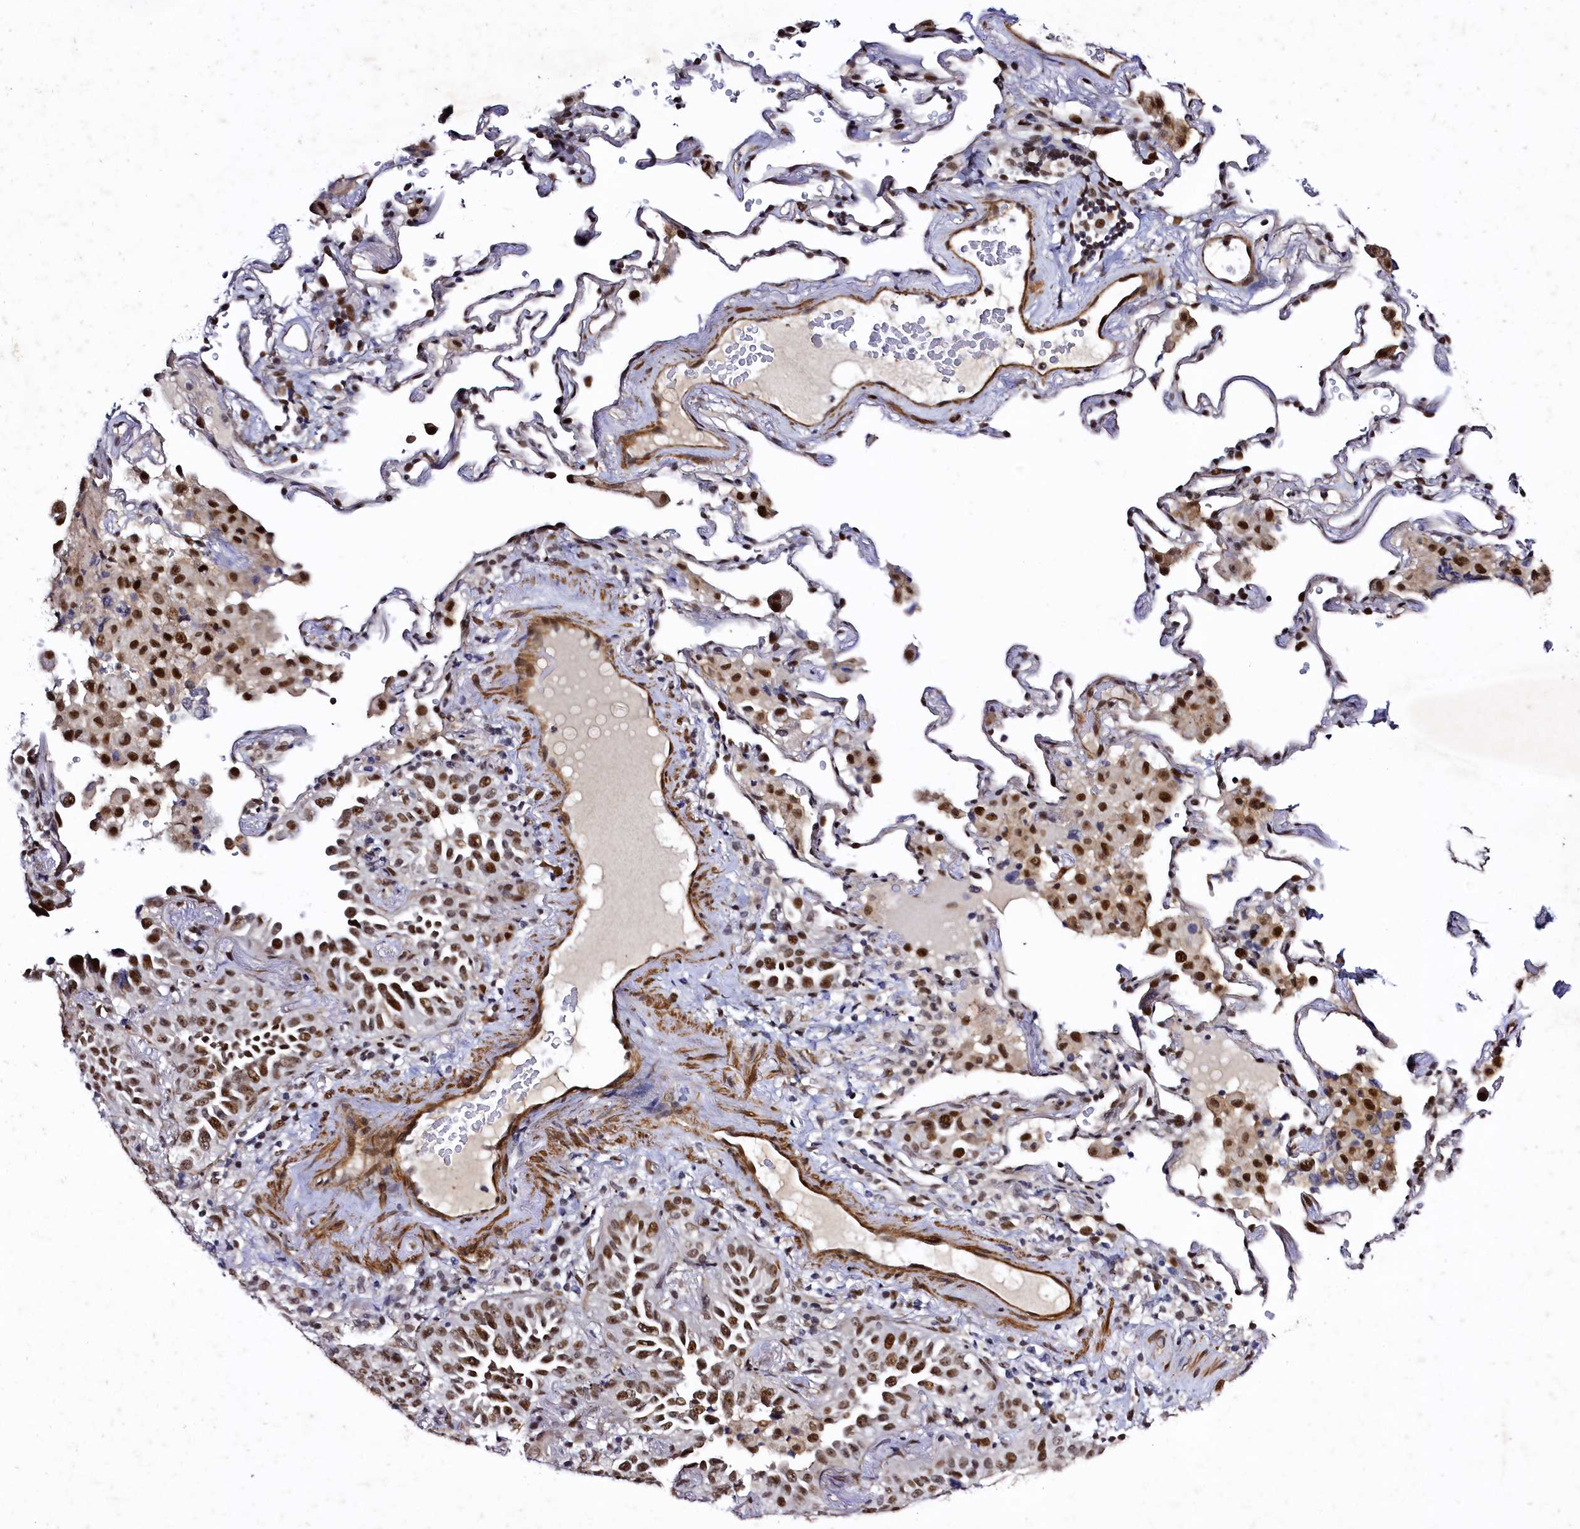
{"staining": {"intensity": "strong", "quantity": ">75%", "location": "nuclear"}, "tissue": "lung cancer", "cell_type": "Tumor cells", "image_type": "cancer", "snomed": [{"axis": "morphology", "description": "Adenocarcinoma, NOS"}, {"axis": "topography", "description": "Lung"}], "caption": "An IHC image of neoplastic tissue is shown. Protein staining in brown shows strong nuclear positivity in lung cancer (adenocarcinoma) within tumor cells.", "gene": "SAMD10", "patient": {"sex": "female", "age": 69}}